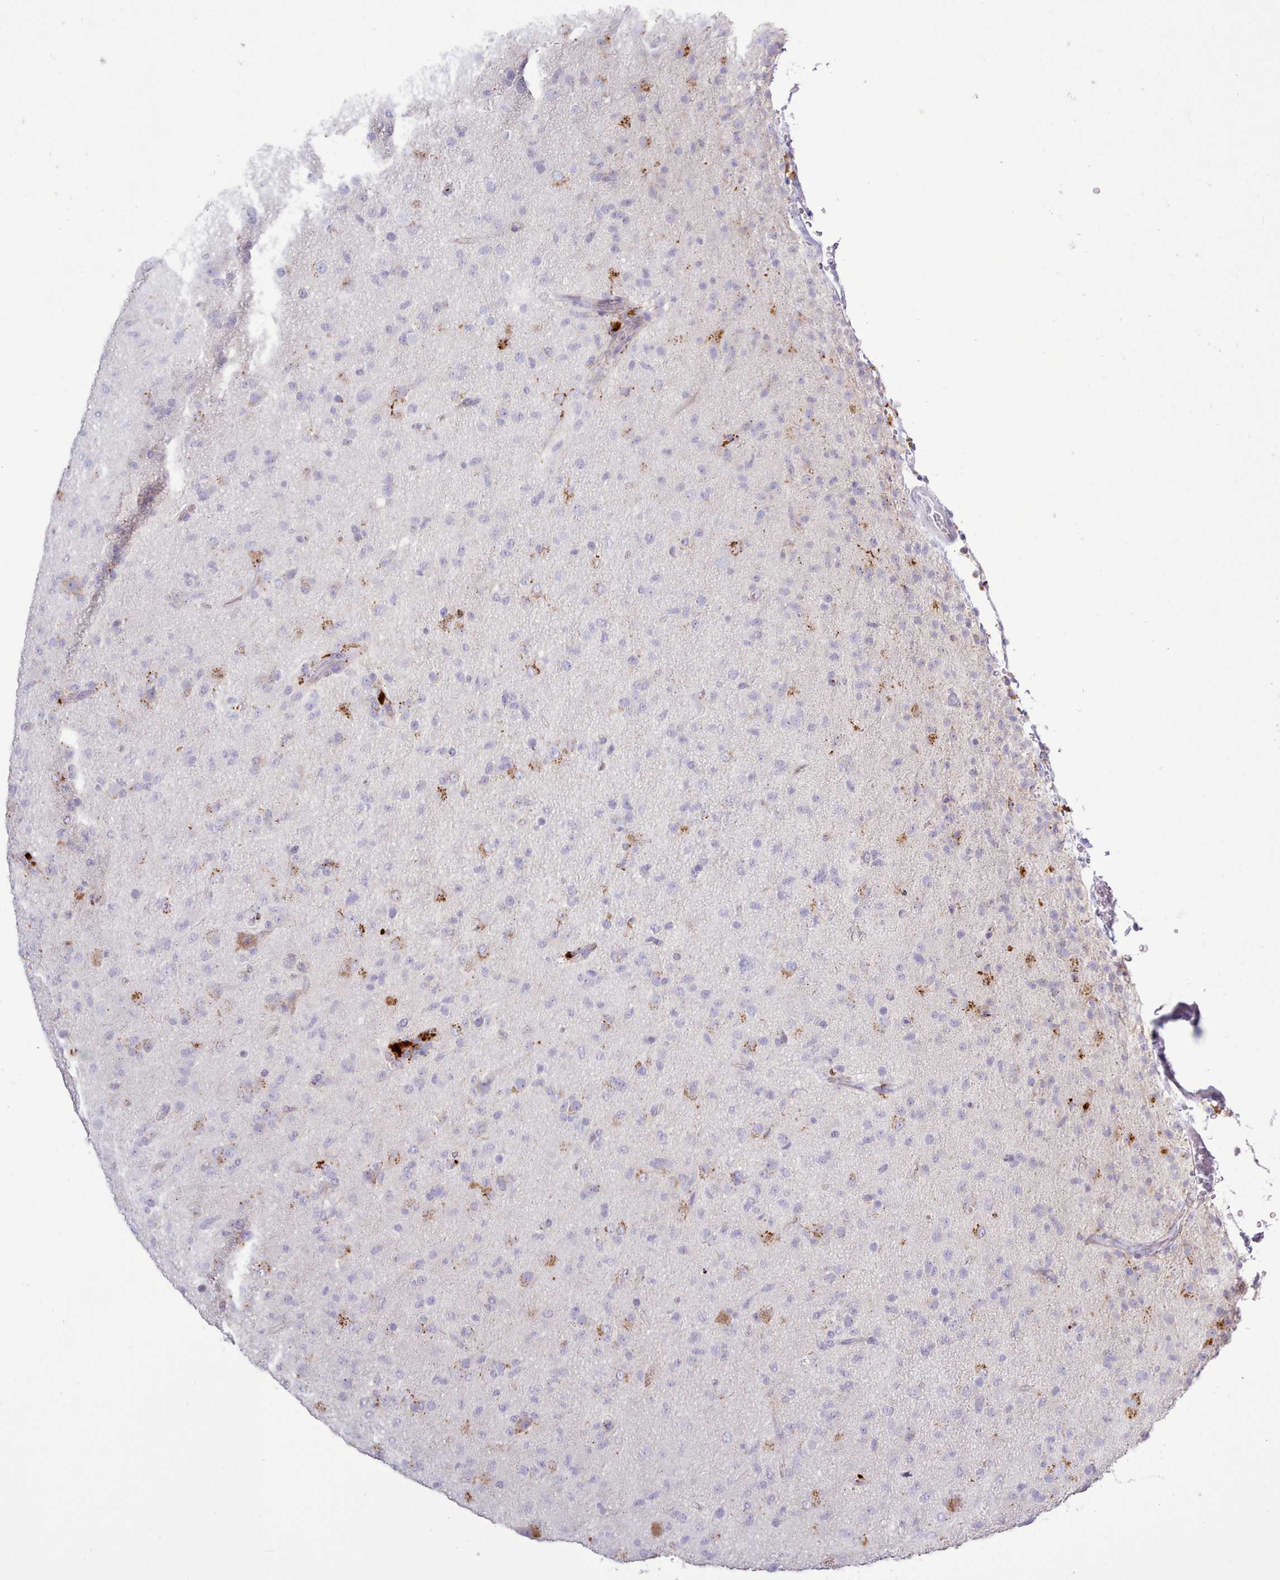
{"staining": {"intensity": "negative", "quantity": "none", "location": "none"}, "tissue": "glioma", "cell_type": "Tumor cells", "image_type": "cancer", "snomed": [{"axis": "morphology", "description": "Glioma, malignant, Low grade"}, {"axis": "topography", "description": "Brain"}], "caption": "Micrograph shows no significant protein staining in tumor cells of glioma.", "gene": "SRD5A1", "patient": {"sex": "male", "age": 65}}